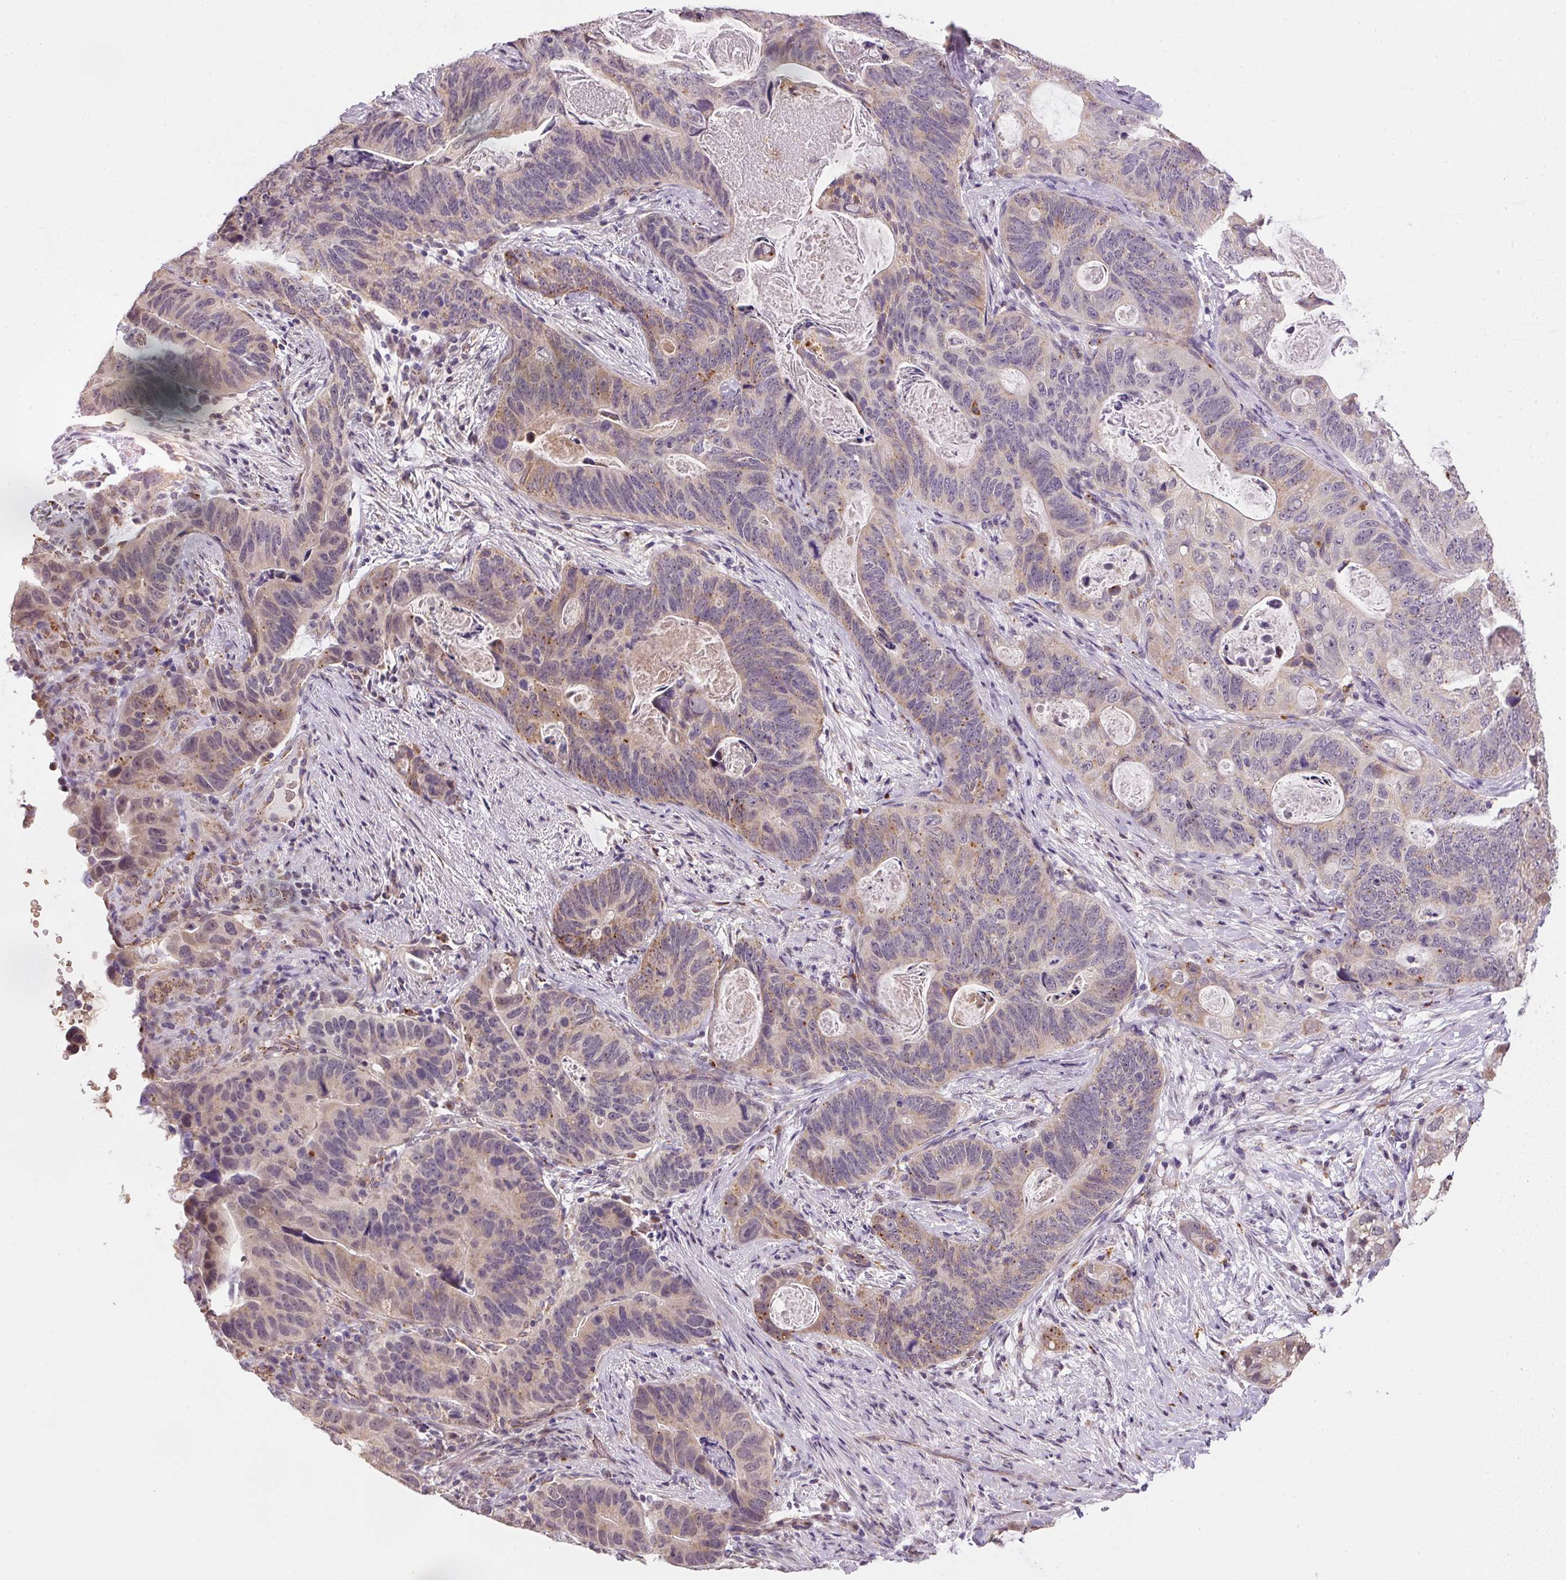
{"staining": {"intensity": "weak", "quantity": "25%-75%", "location": "cytoplasmic/membranous"}, "tissue": "stomach cancer", "cell_type": "Tumor cells", "image_type": "cancer", "snomed": [{"axis": "morphology", "description": "Normal tissue, NOS"}, {"axis": "morphology", "description": "Adenocarcinoma, NOS"}, {"axis": "topography", "description": "Stomach"}], "caption": "Protein positivity by immunohistochemistry exhibits weak cytoplasmic/membranous positivity in about 25%-75% of tumor cells in stomach cancer.", "gene": "METTL13", "patient": {"sex": "female", "age": 89}}